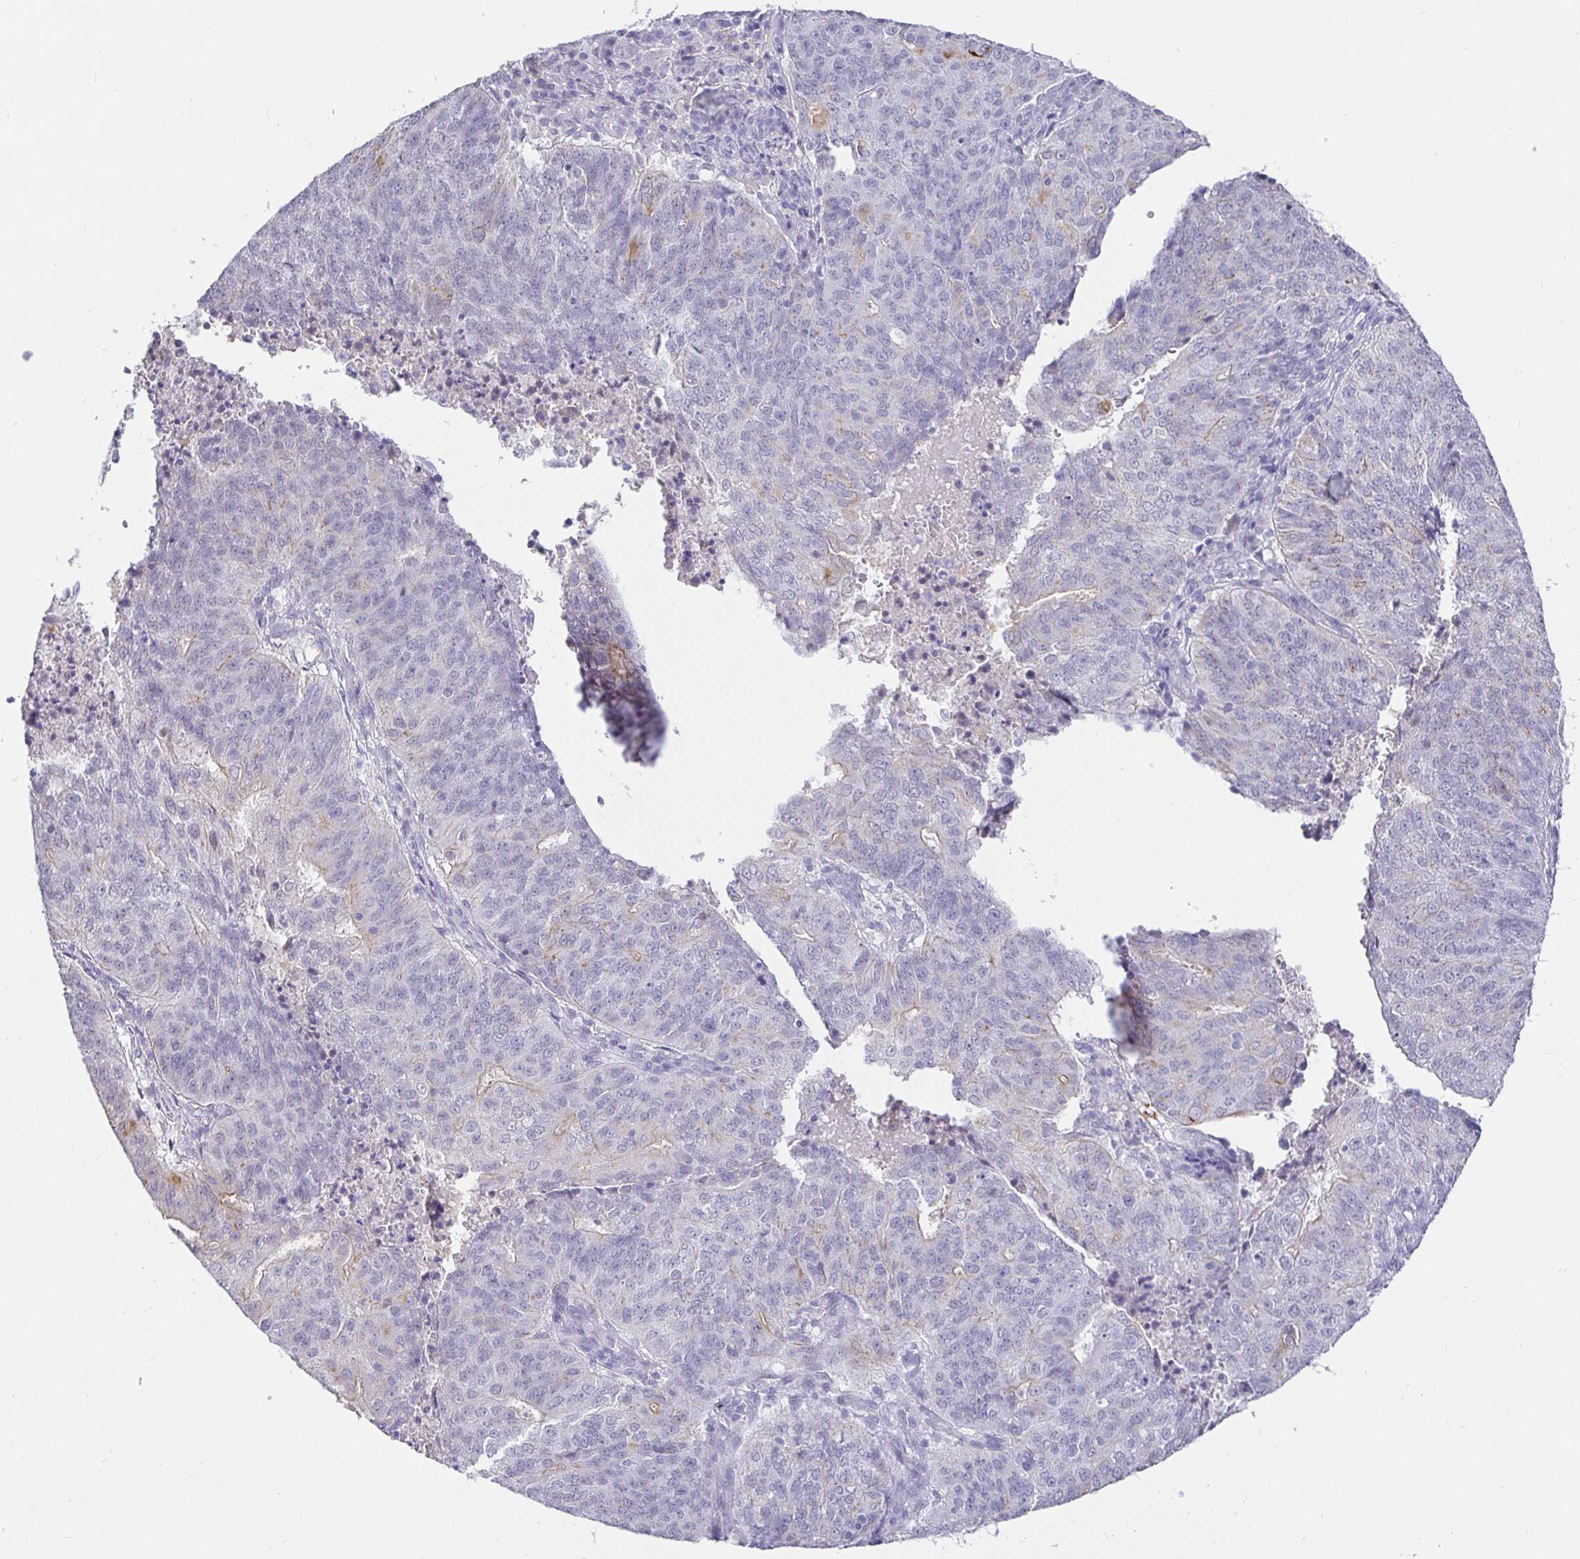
{"staining": {"intensity": "weak", "quantity": "<25%", "location": "cytoplasmic/membranous"}, "tissue": "endometrial cancer", "cell_type": "Tumor cells", "image_type": "cancer", "snomed": [{"axis": "morphology", "description": "Adenocarcinoma, NOS"}, {"axis": "topography", "description": "Endometrium"}], "caption": "This photomicrograph is of endometrial cancer stained with immunohistochemistry to label a protein in brown with the nuclei are counter-stained blue. There is no positivity in tumor cells.", "gene": "EZHIP", "patient": {"sex": "female", "age": 82}}